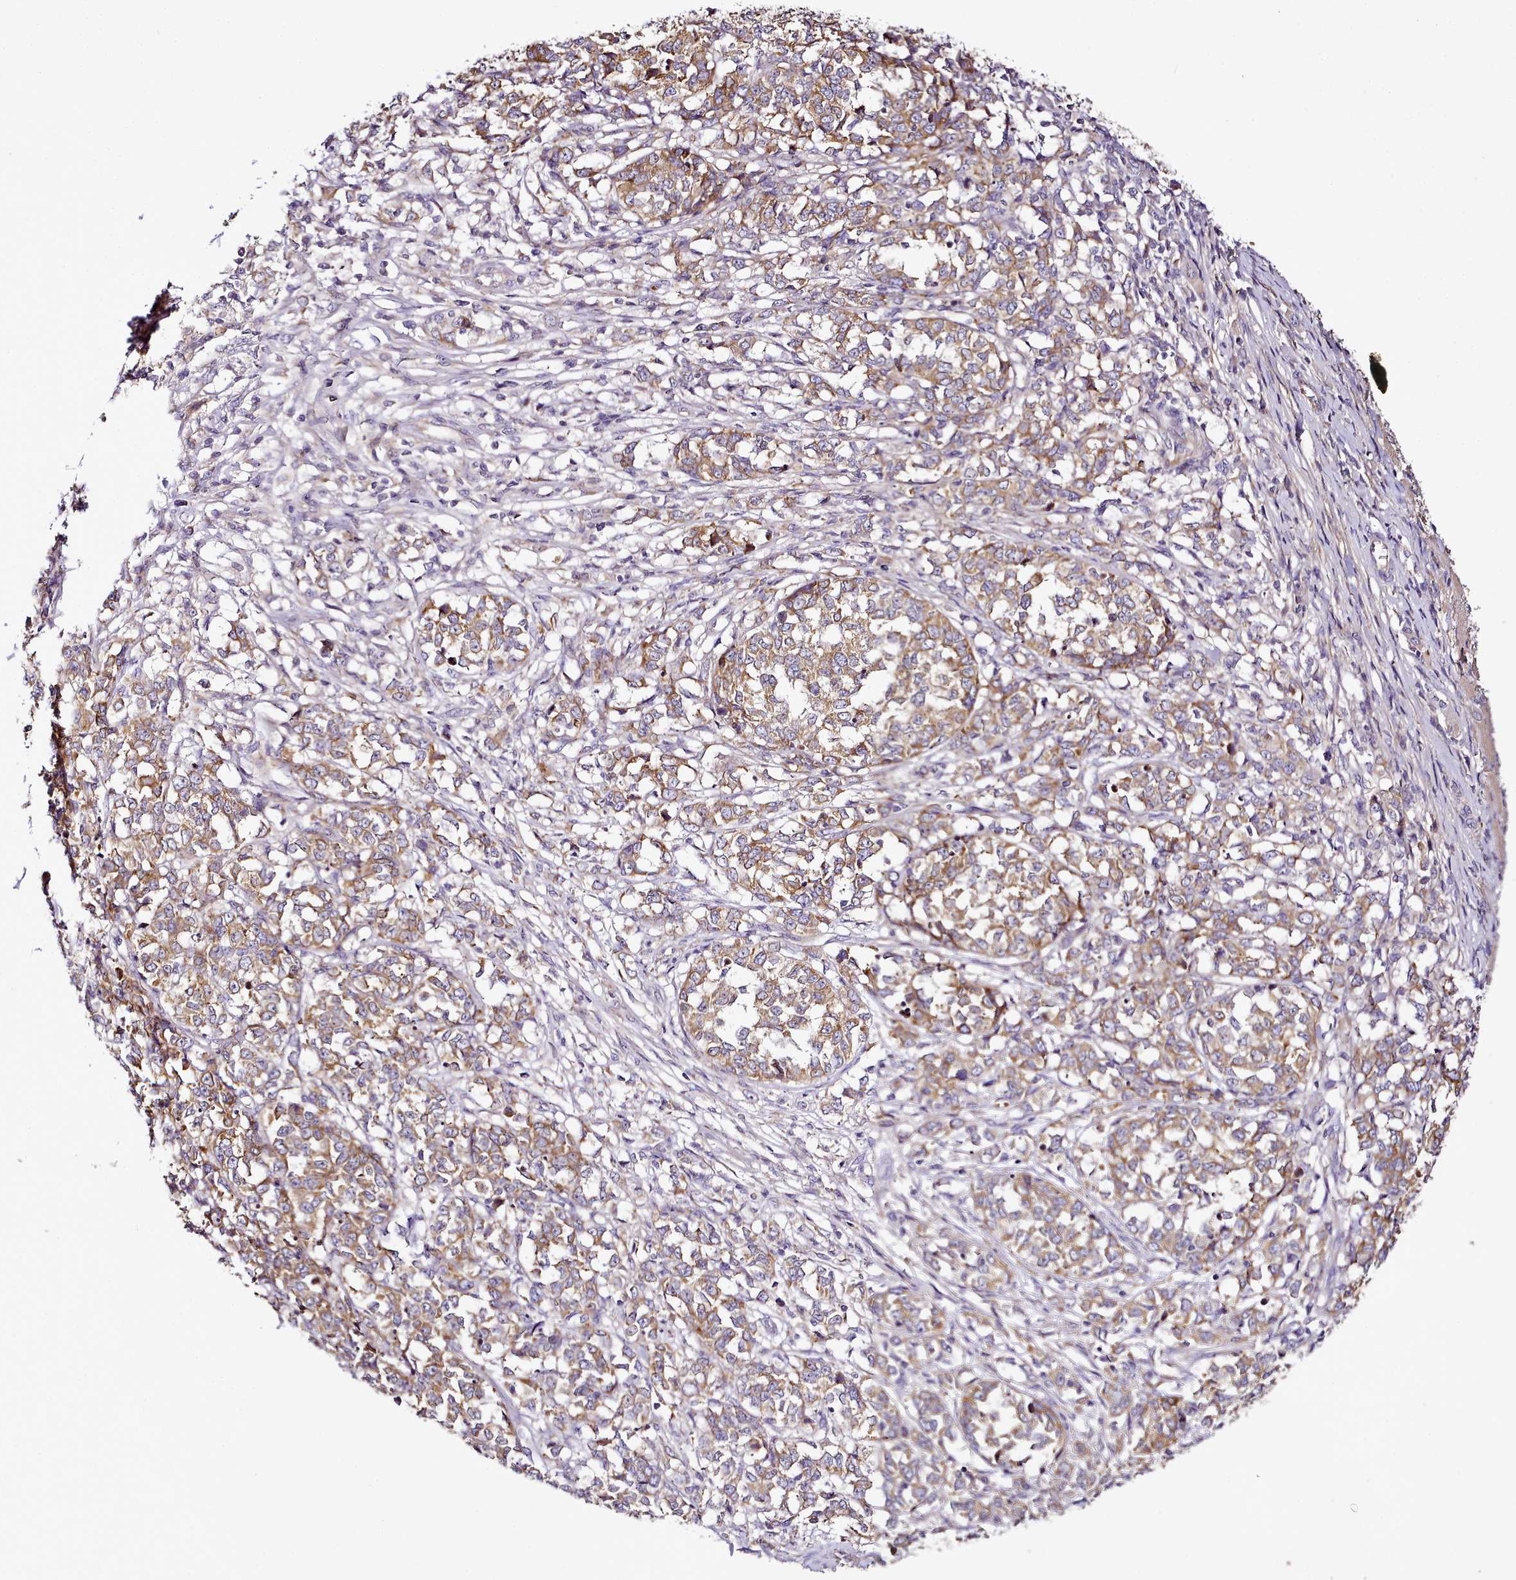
{"staining": {"intensity": "moderate", "quantity": ">75%", "location": "cytoplasmic/membranous"}, "tissue": "melanoma", "cell_type": "Tumor cells", "image_type": "cancer", "snomed": [{"axis": "morphology", "description": "Malignant melanoma, NOS"}, {"axis": "topography", "description": "Skin"}], "caption": "Protein staining shows moderate cytoplasmic/membranous positivity in approximately >75% of tumor cells in malignant melanoma. (DAB IHC, brown staining for protein, blue staining for nuclei).", "gene": "NBPF1", "patient": {"sex": "female", "age": 72}}